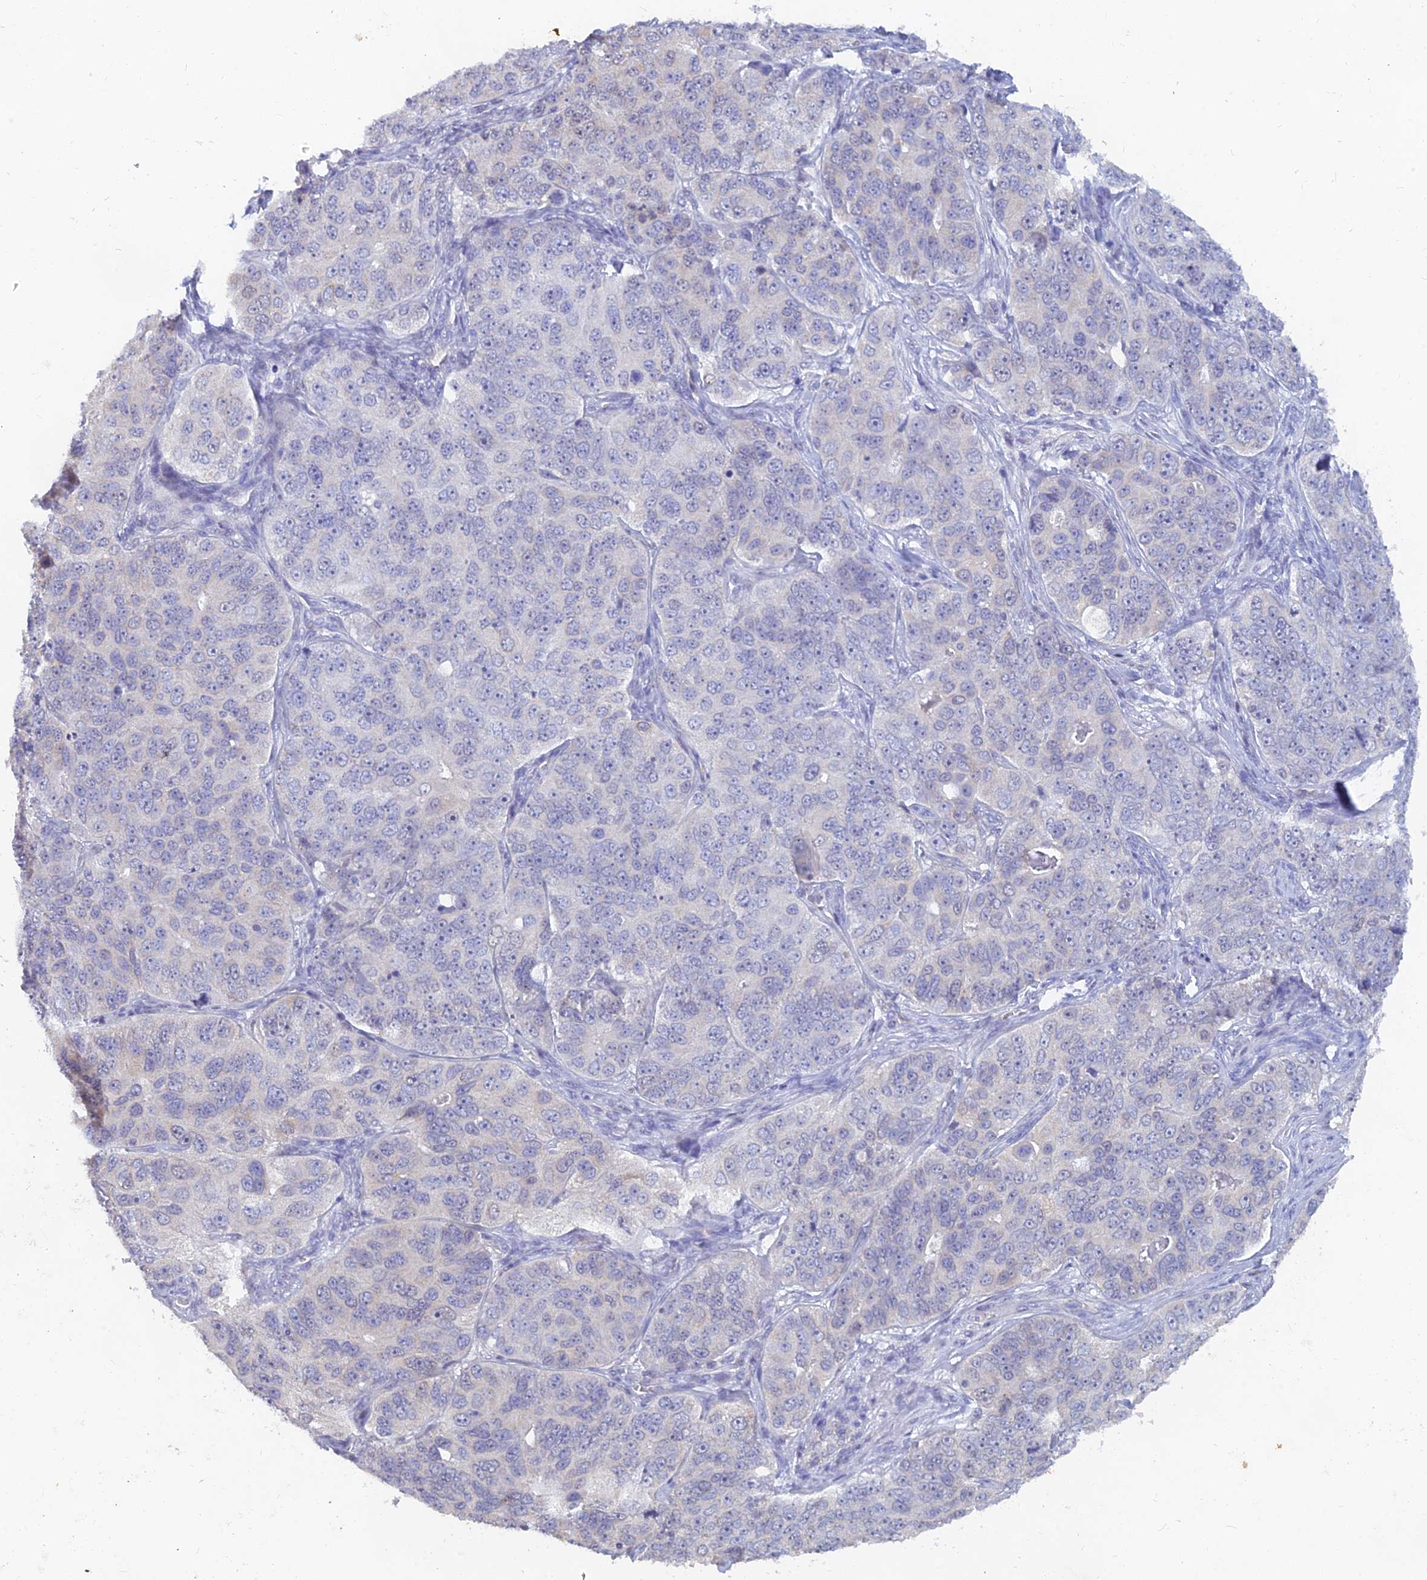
{"staining": {"intensity": "negative", "quantity": "none", "location": "none"}, "tissue": "ovarian cancer", "cell_type": "Tumor cells", "image_type": "cancer", "snomed": [{"axis": "morphology", "description": "Carcinoma, endometroid"}, {"axis": "topography", "description": "Ovary"}], "caption": "This is an IHC image of endometroid carcinoma (ovarian). There is no staining in tumor cells.", "gene": "LRIF1", "patient": {"sex": "female", "age": 51}}